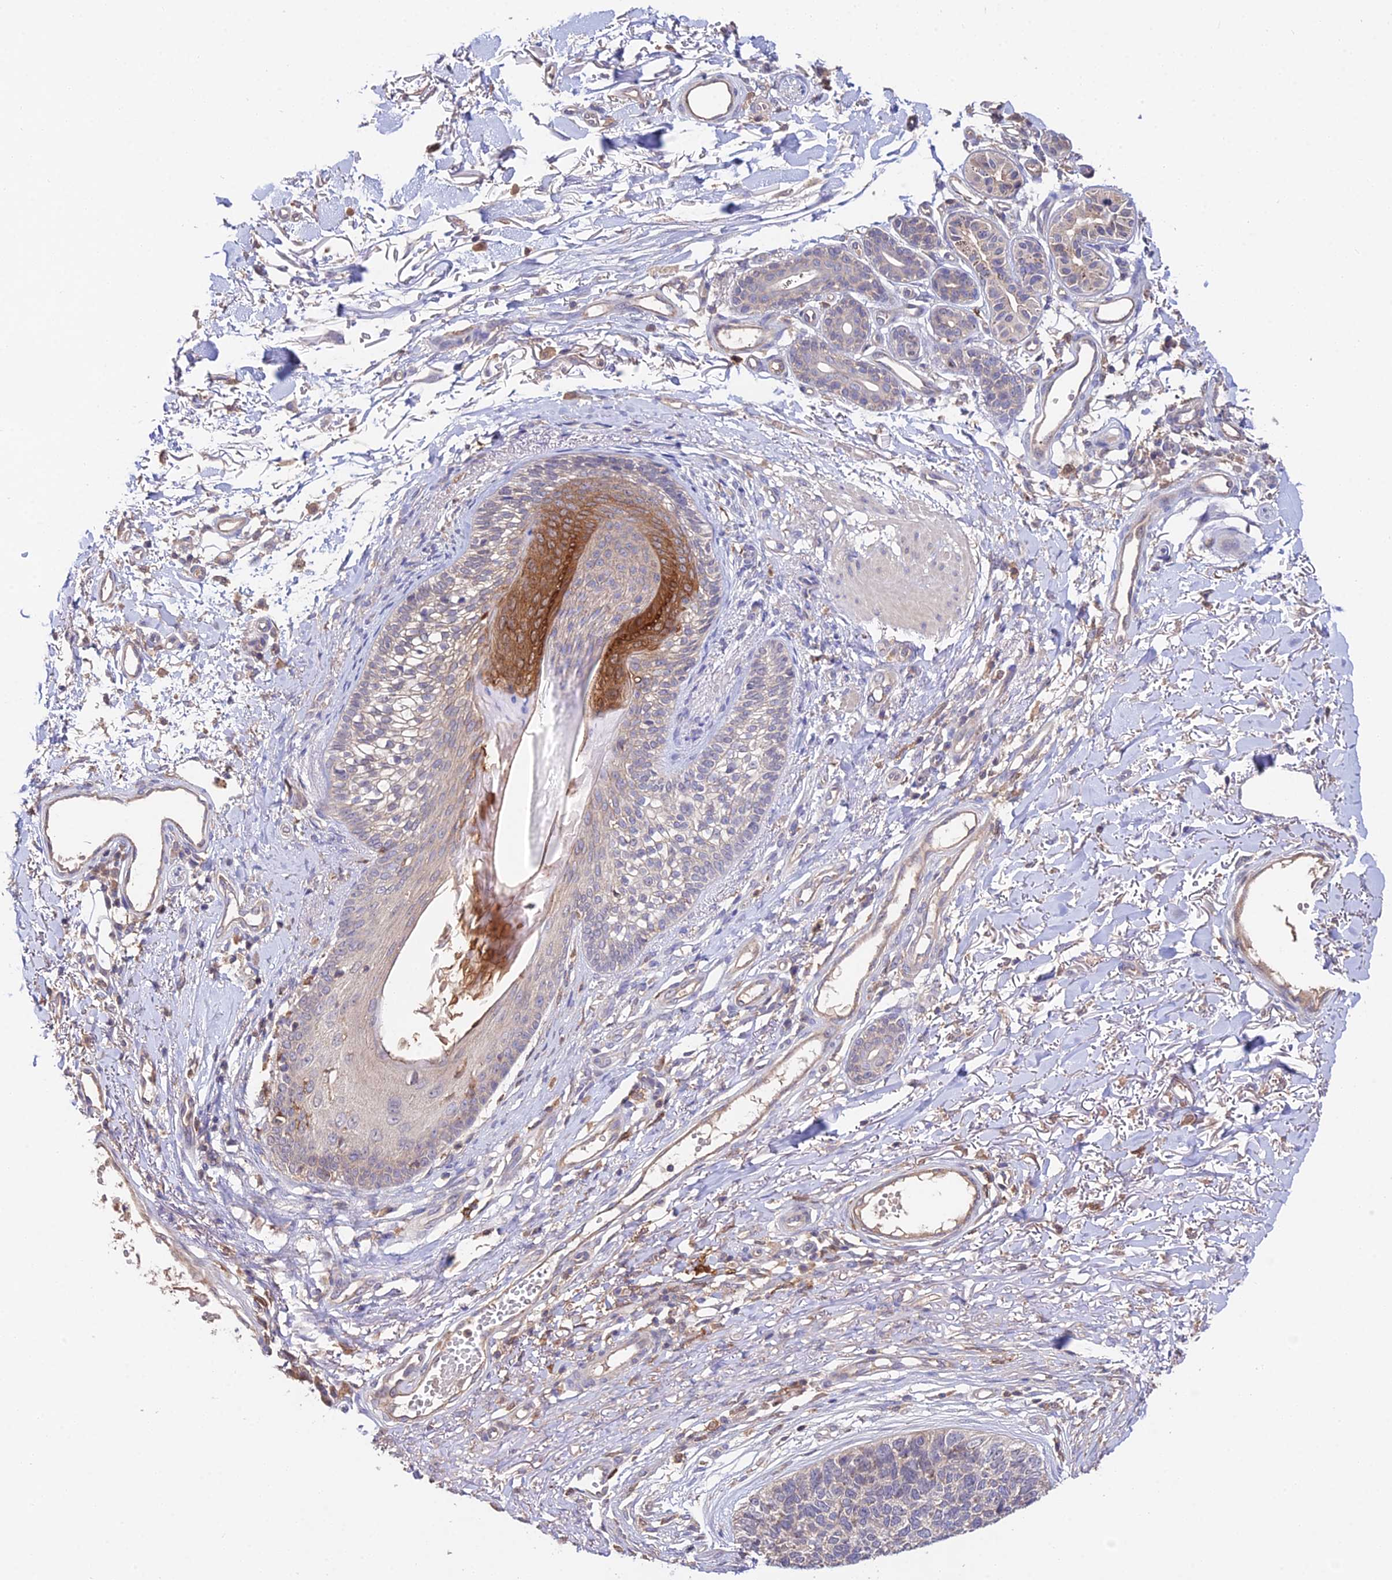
{"staining": {"intensity": "negative", "quantity": "none", "location": "none"}, "tissue": "skin cancer", "cell_type": "Tumor cells", "image_type": "cancer", "snomed": [{"axis": "morphology", "description": "Basal cell carcinoma"}, {"axis": "topography", "description": "Skin"}], "caption": "This is an immunohistochemistry histopathology image of basal cell carcinoma (skin). There is no staining in tumor cells.", "gene": "FBP1", "patient": {"sex": "female", "age": 84}}